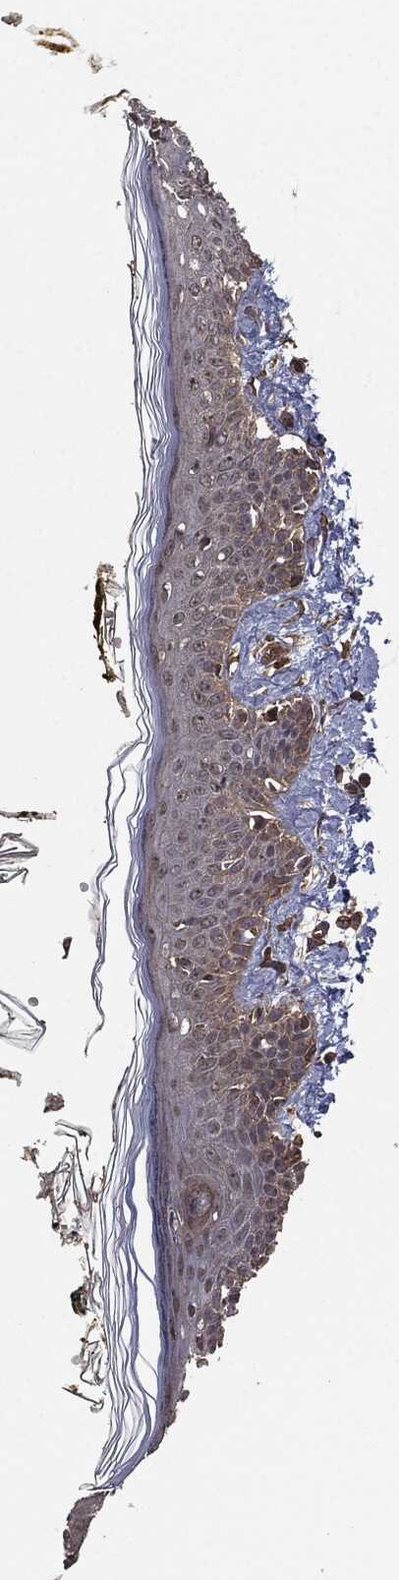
{"staining": {"intensity": "moderate", "quantity": "25%-75%", "location": "cytoplasmic/membranous"}, "tissue": "skin", "cell_type": "Fibroblasts", "image_type": "normal", "snomed": [{"axis": "morphology", "description": "Normal tissue, NOS"}, {"axis": "topography", "description": "Skin"}], "caption": "DAB immunohistochemical staining of benign human skin demonstrates moderate cytoplasmic/membranous protein expression in approximately 25%-75% of fibroblasts.", "gene": "ERBIN", "patient": {"sex": "male", "age": 76}}